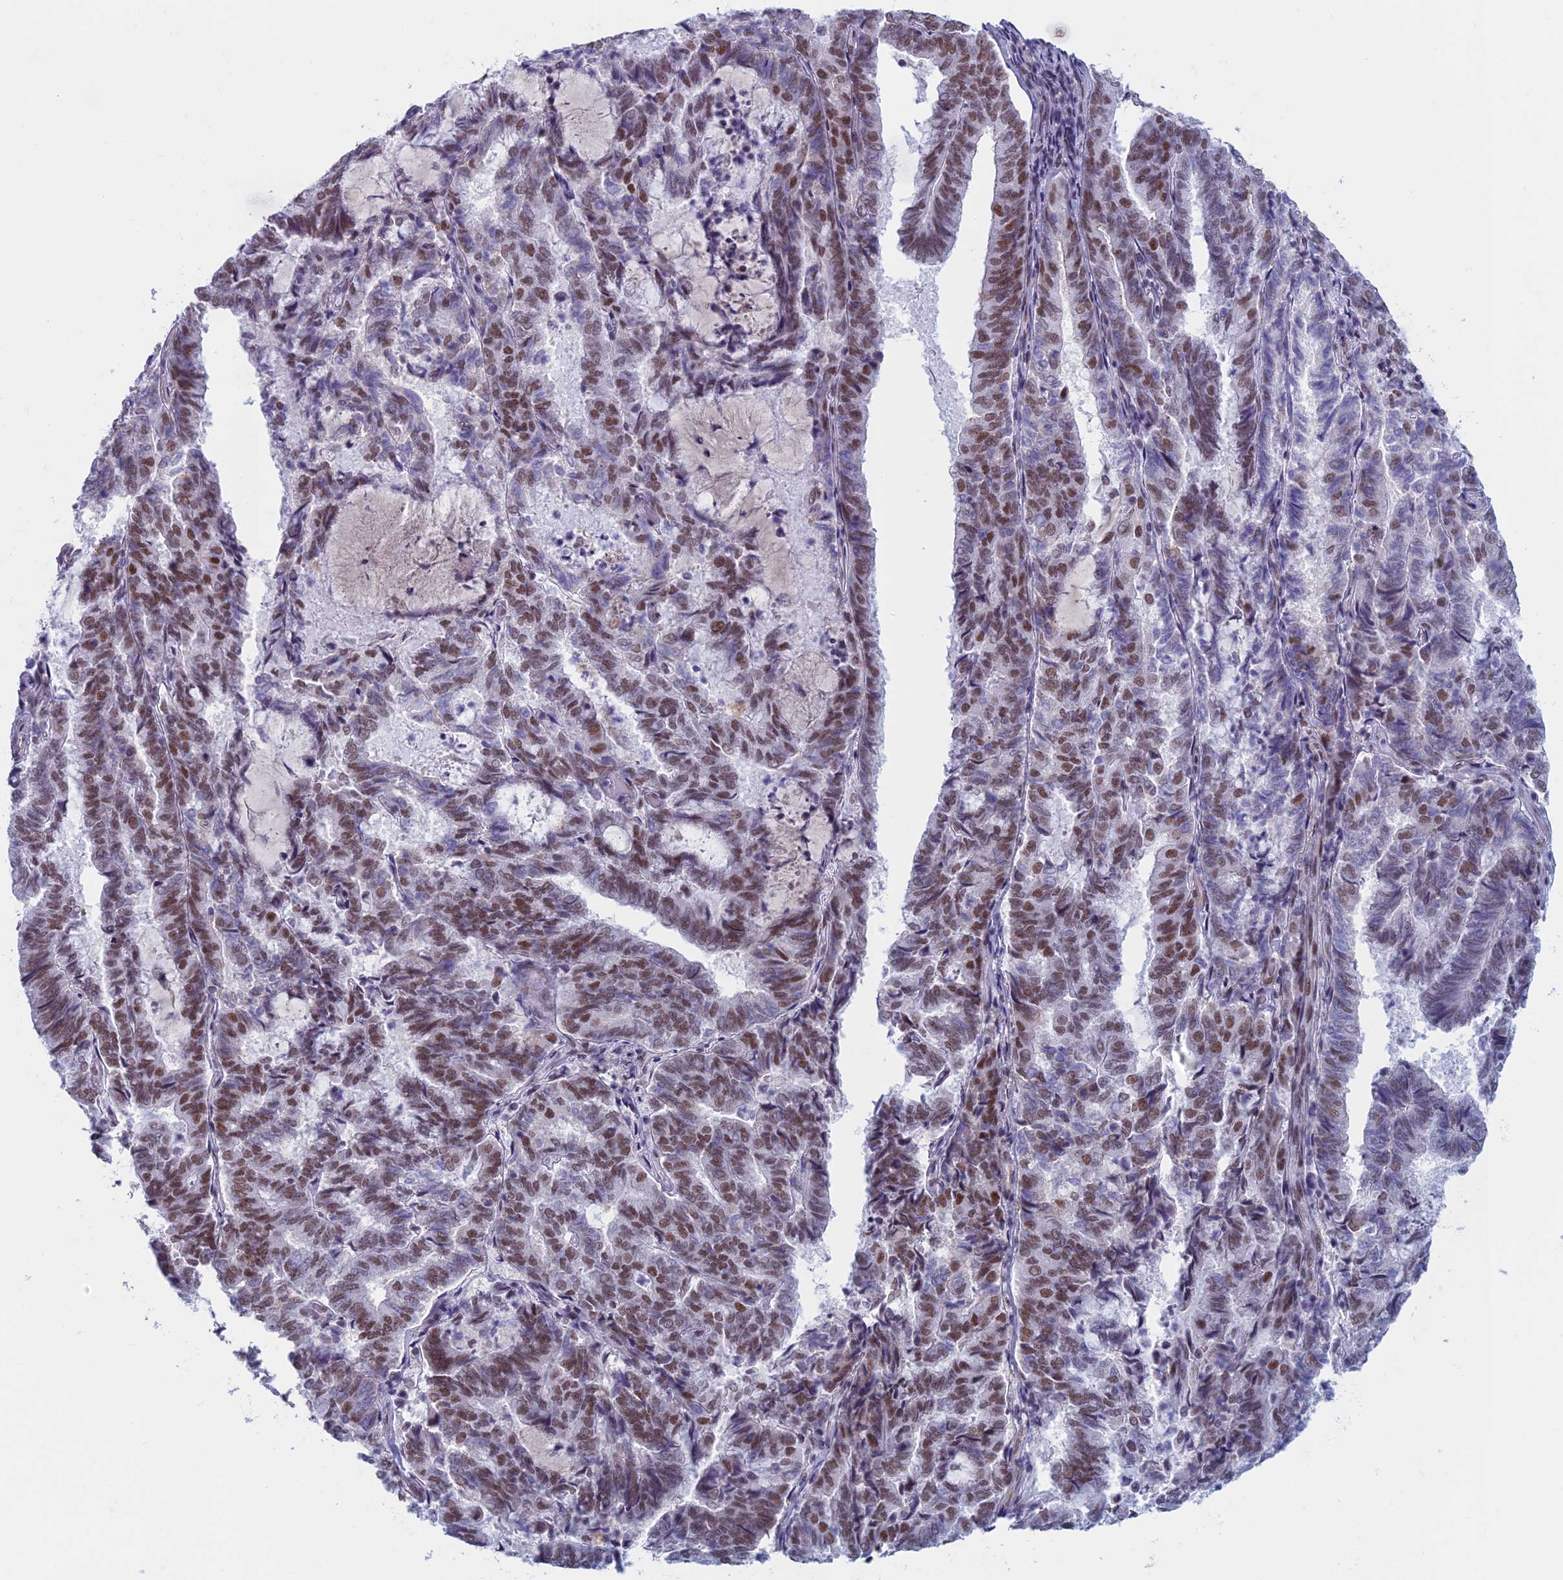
{"staining": {"intensity": "moderate", "quantity": "25%-75%", "location": "nuclear"}, "tissue": "endometrial cancer", "cell_type": "Tumor cells", "image_type": "cancer", "snomed": [{"axis": "morphology", "description": "Adenocarcinoma, NOS"}, {"axis": "topography", "description": "Endometrium"}], "caption": "This is an image of immunohistochemistry staining of endometrial cancer, which shows moderate staining in the nuclear of tumor cells.", "gene": "ASH2L", "patient": {"sex": "female", "age": 80}}